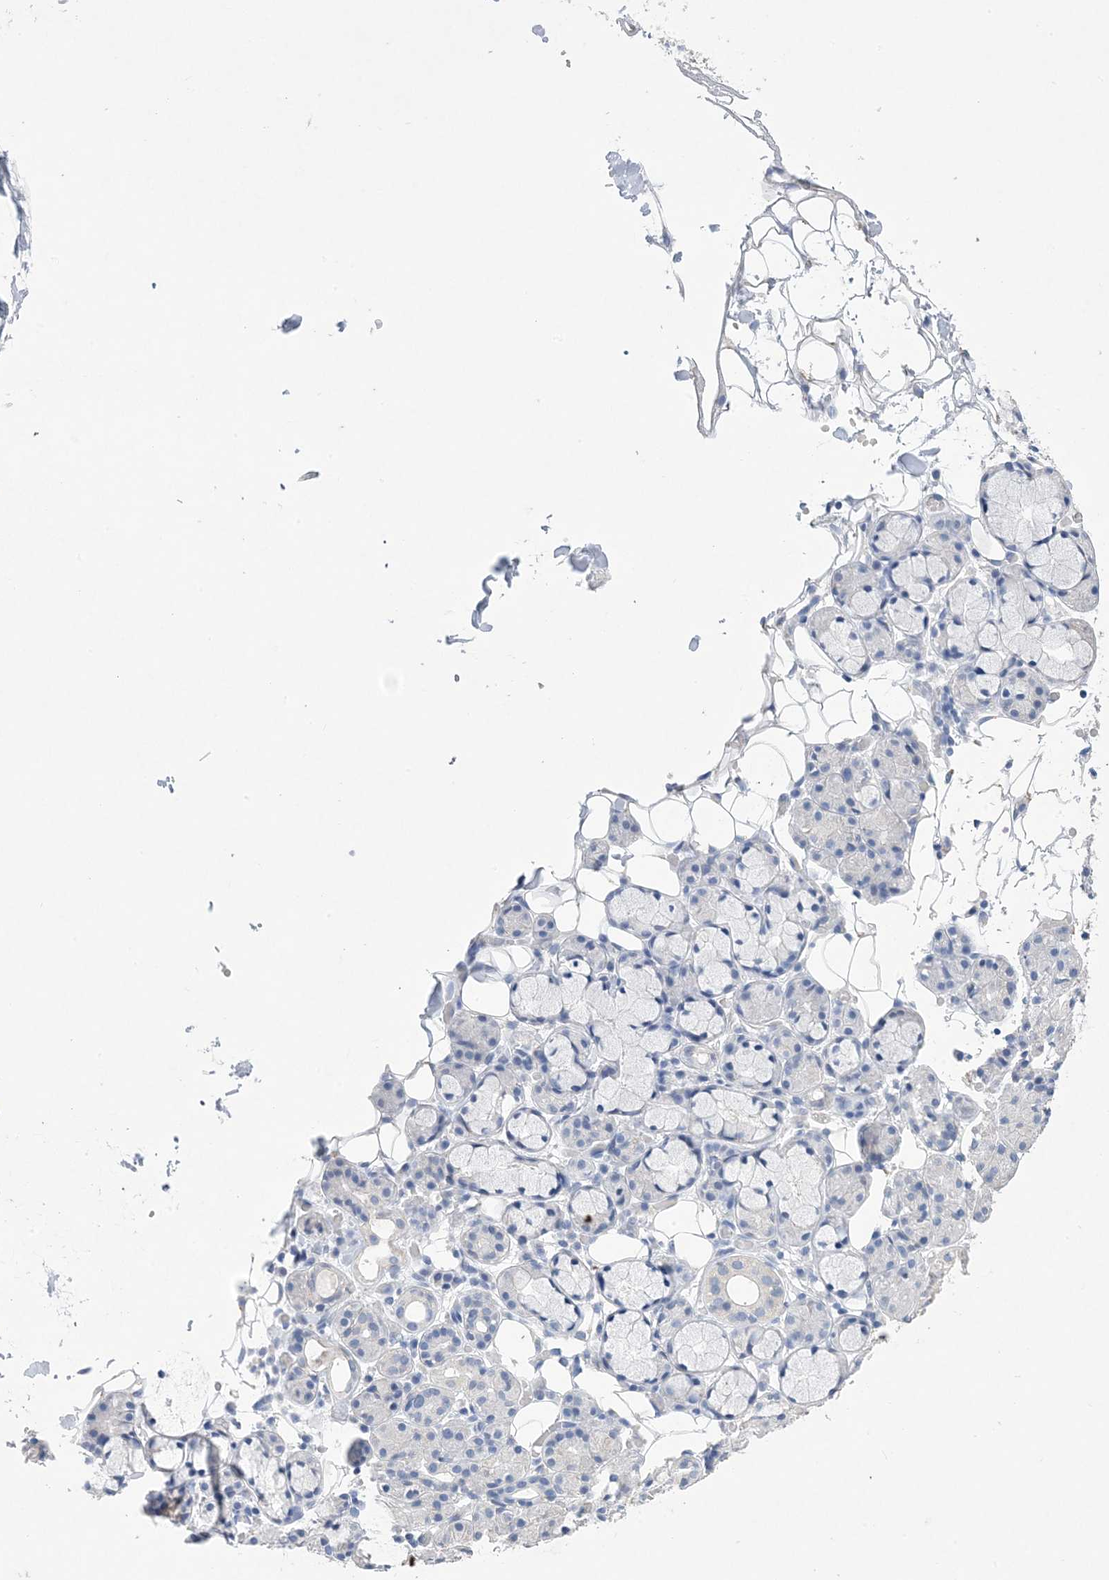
{"staining": {"intensity": "negative", "quantity": "none", "location": "none"}, "tissue": "salivary gland", "cell_type": "Glandular cells", "image_type": "normal", "snomed": [{"axis": "morphology", "description": "Normal tissue, NOS"}, {"axis": "topography", "description": "Salivary gland"}], "caption": "Glandular cells are negative for protein expression in normal human salivary gland. (Stains: DAB (3,3'-diaminobenzidine) immunohistochemistry (IHC) with hematoxylin counter stain, Microscopy: brightfield microscopy at high magnification).", "gene": "DSC3", "patient": {"sex": "male", "age": 63}}